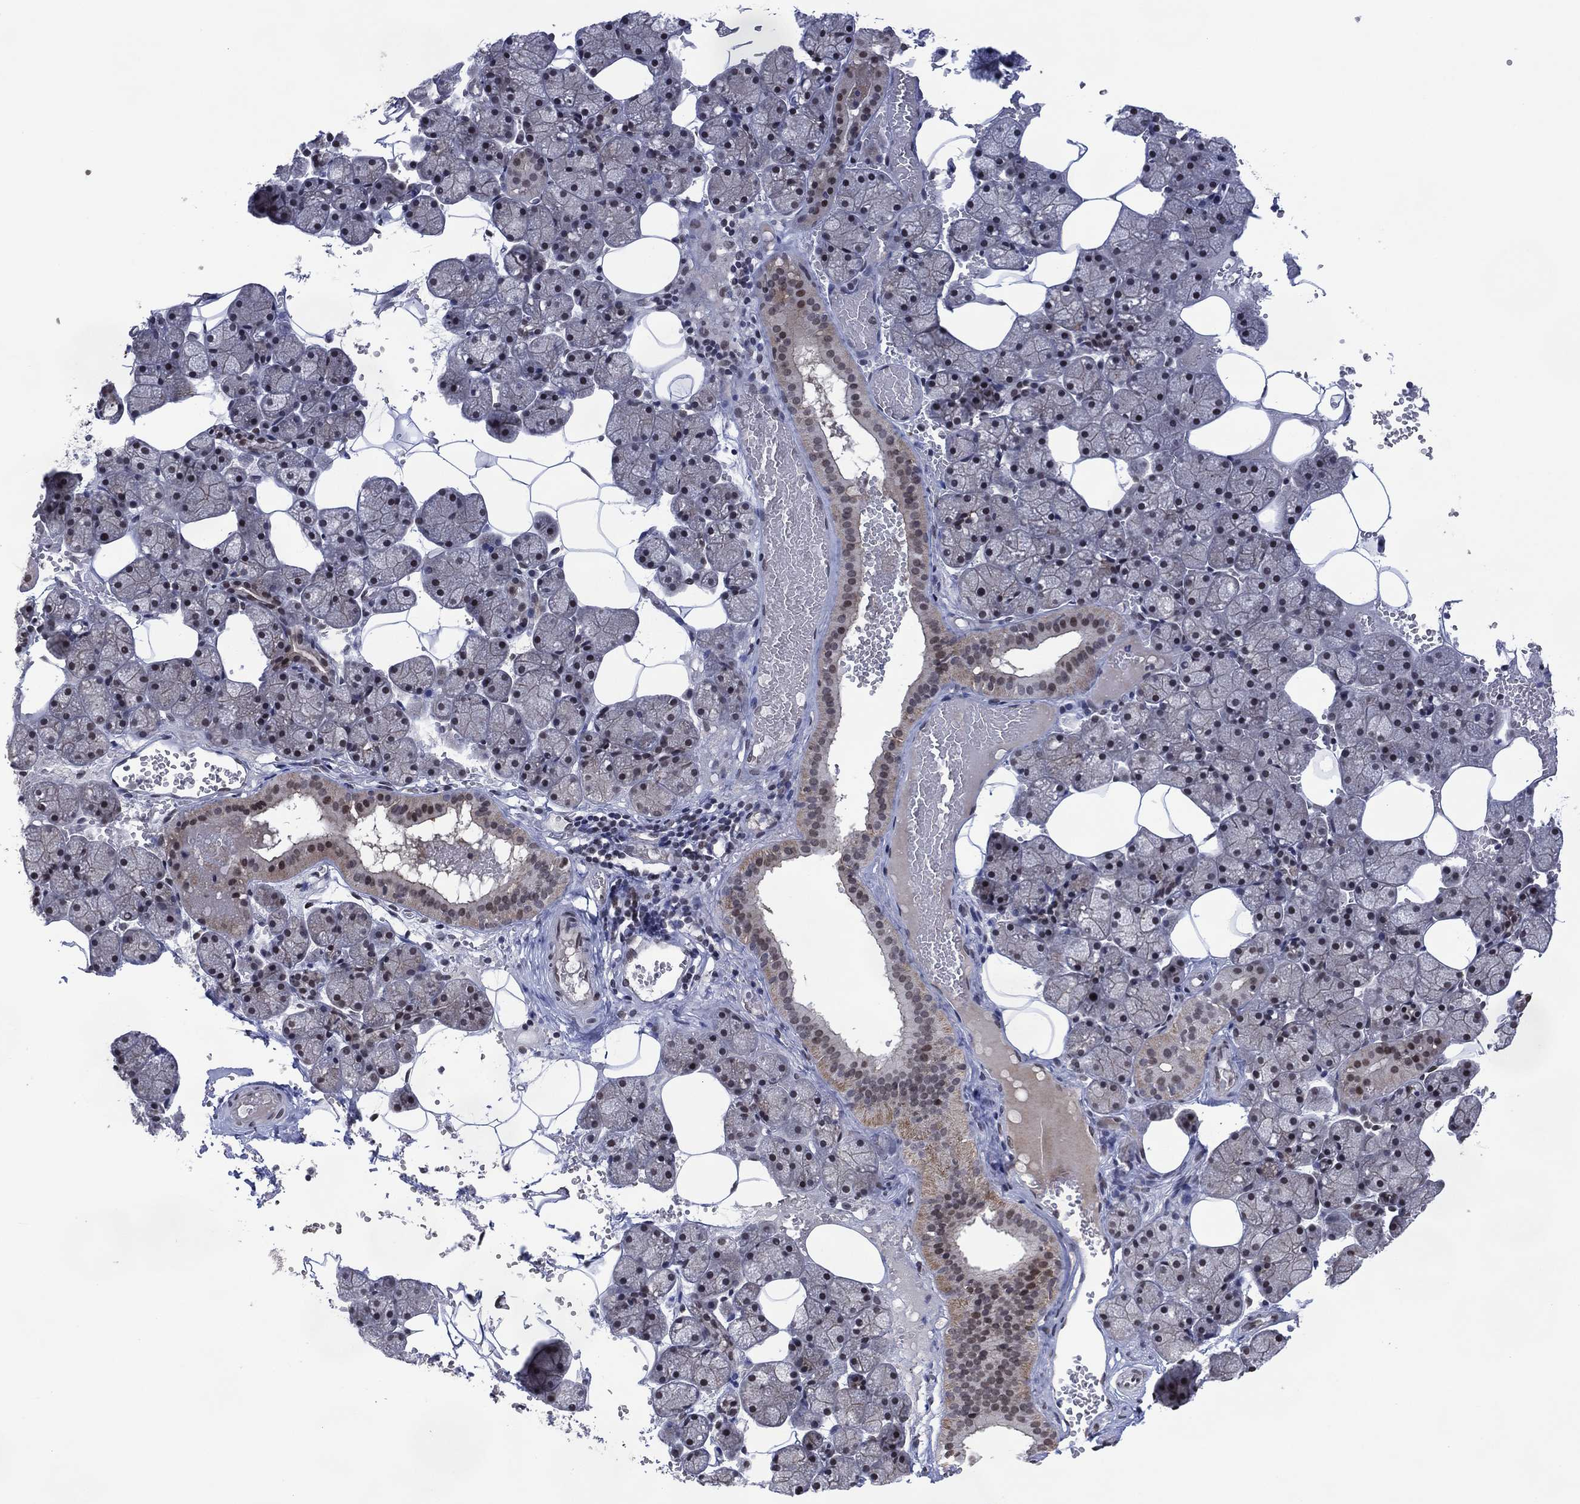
{"staining": {"intensity": "weak", "quantity": "25%-75%", "location": "cytoplasmic/membranous"}, "tissue": "salivary gland", "cell_type": "Glandular cells", "image_type": "normal", "snomed": [{"axis": "morphology", "description": "Normal tissue, NOS"}, {"axis": "topography", "description": "Salivary gland"}], "caption": "Brown immunohistochemical staining in normal salivary gland demonstrates weak cytoplasmic/membranous expression in about 25%-75% of glandular cells.", "gene": "EHMT1", "patient": {"sex": "male", "age": 38}}